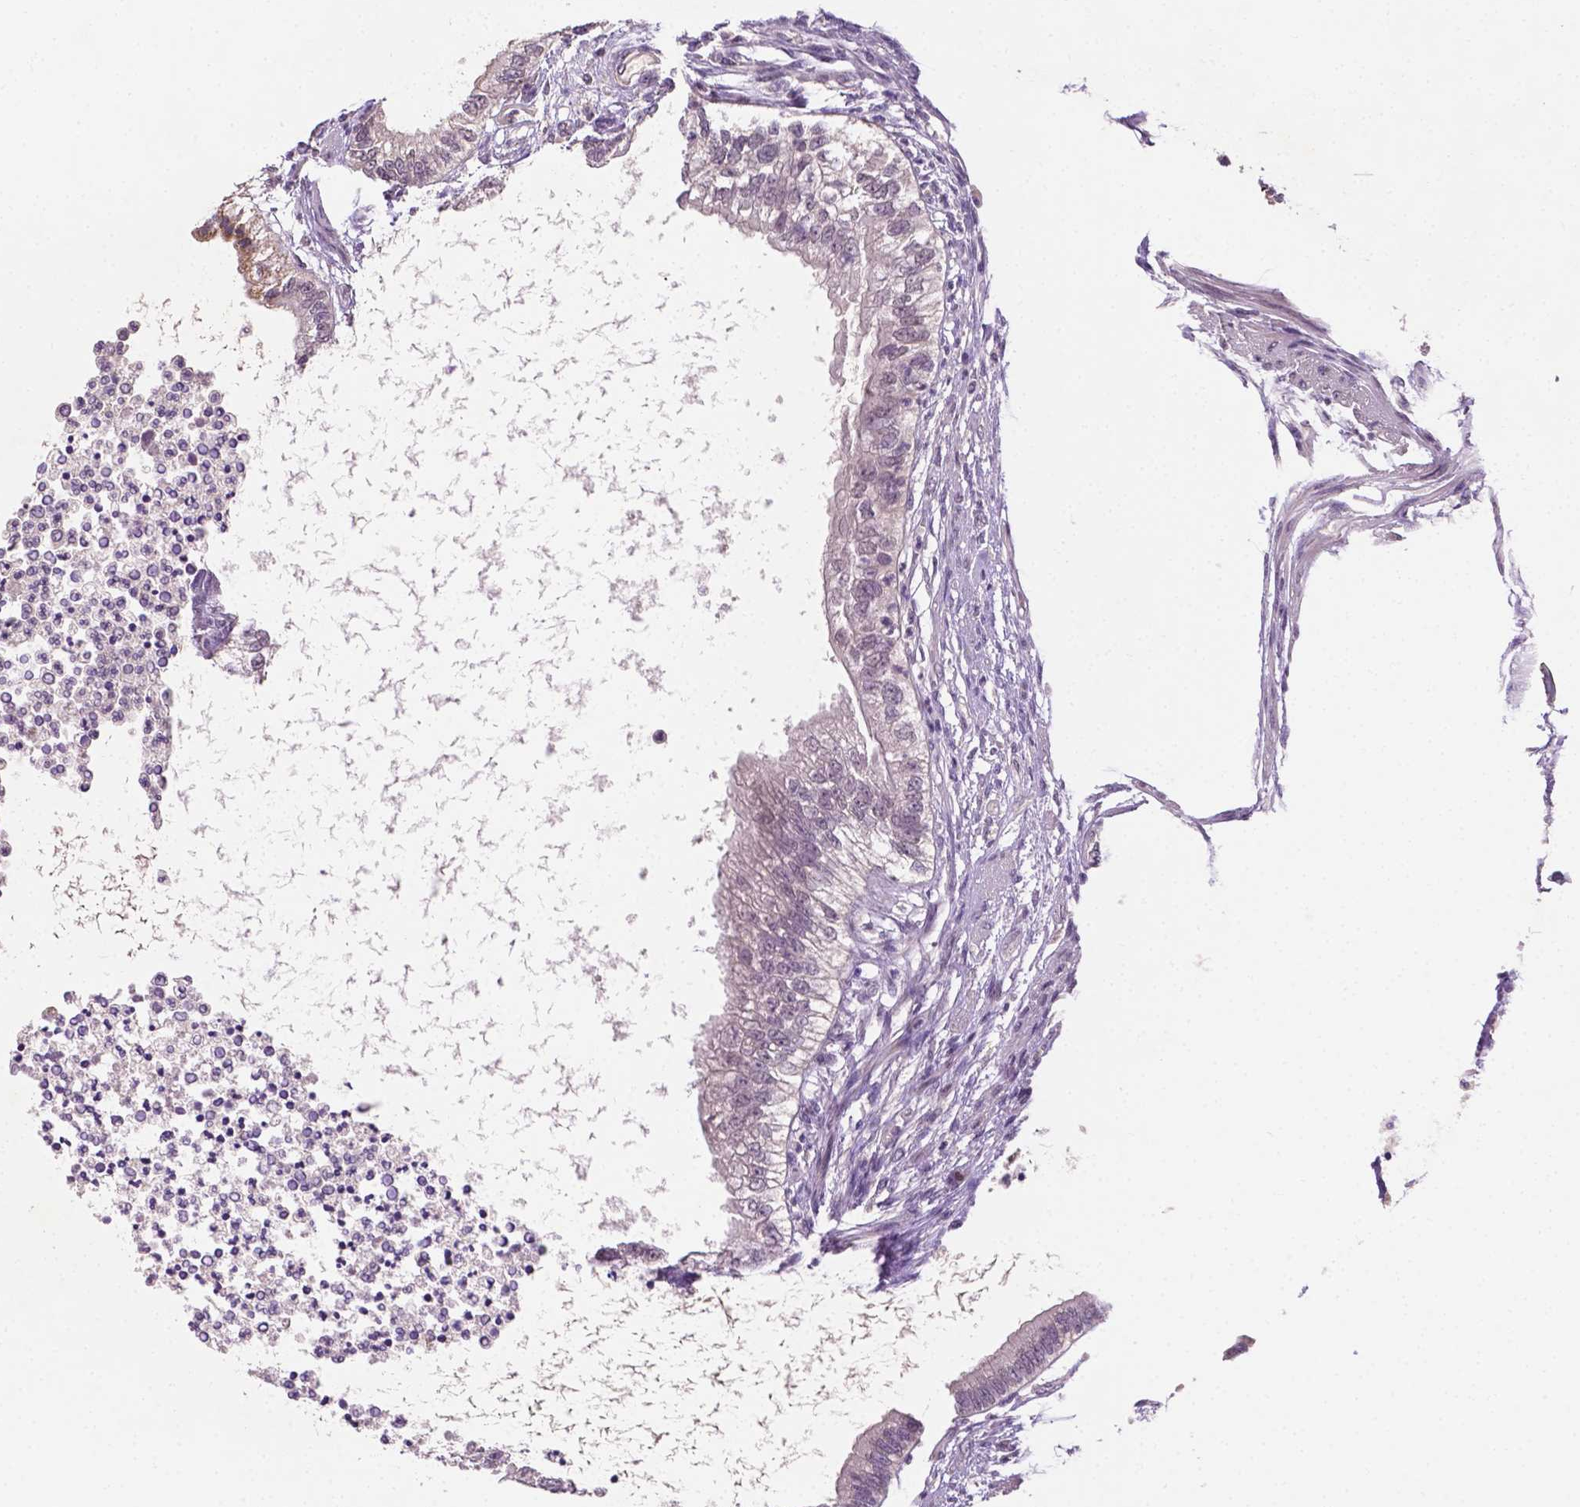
{"staining": {"intensity": "negative", "quantity": "none", "location": "none"}, "tissue": "testis cancer", "cell_type": "Tumor cells", "image_type": "cancer", "snomed": [{"axis": "morphology", "description": "Carcinoma, Embryonal, NOS"}, {"axis": "topography", "description": "Testis"}], "caption": "There is no significant positivity in tumor cells of testis cancer (embryonal carcinoma).", "gene": "MROH6", "patient": {"sex": "male", "age": 26}}